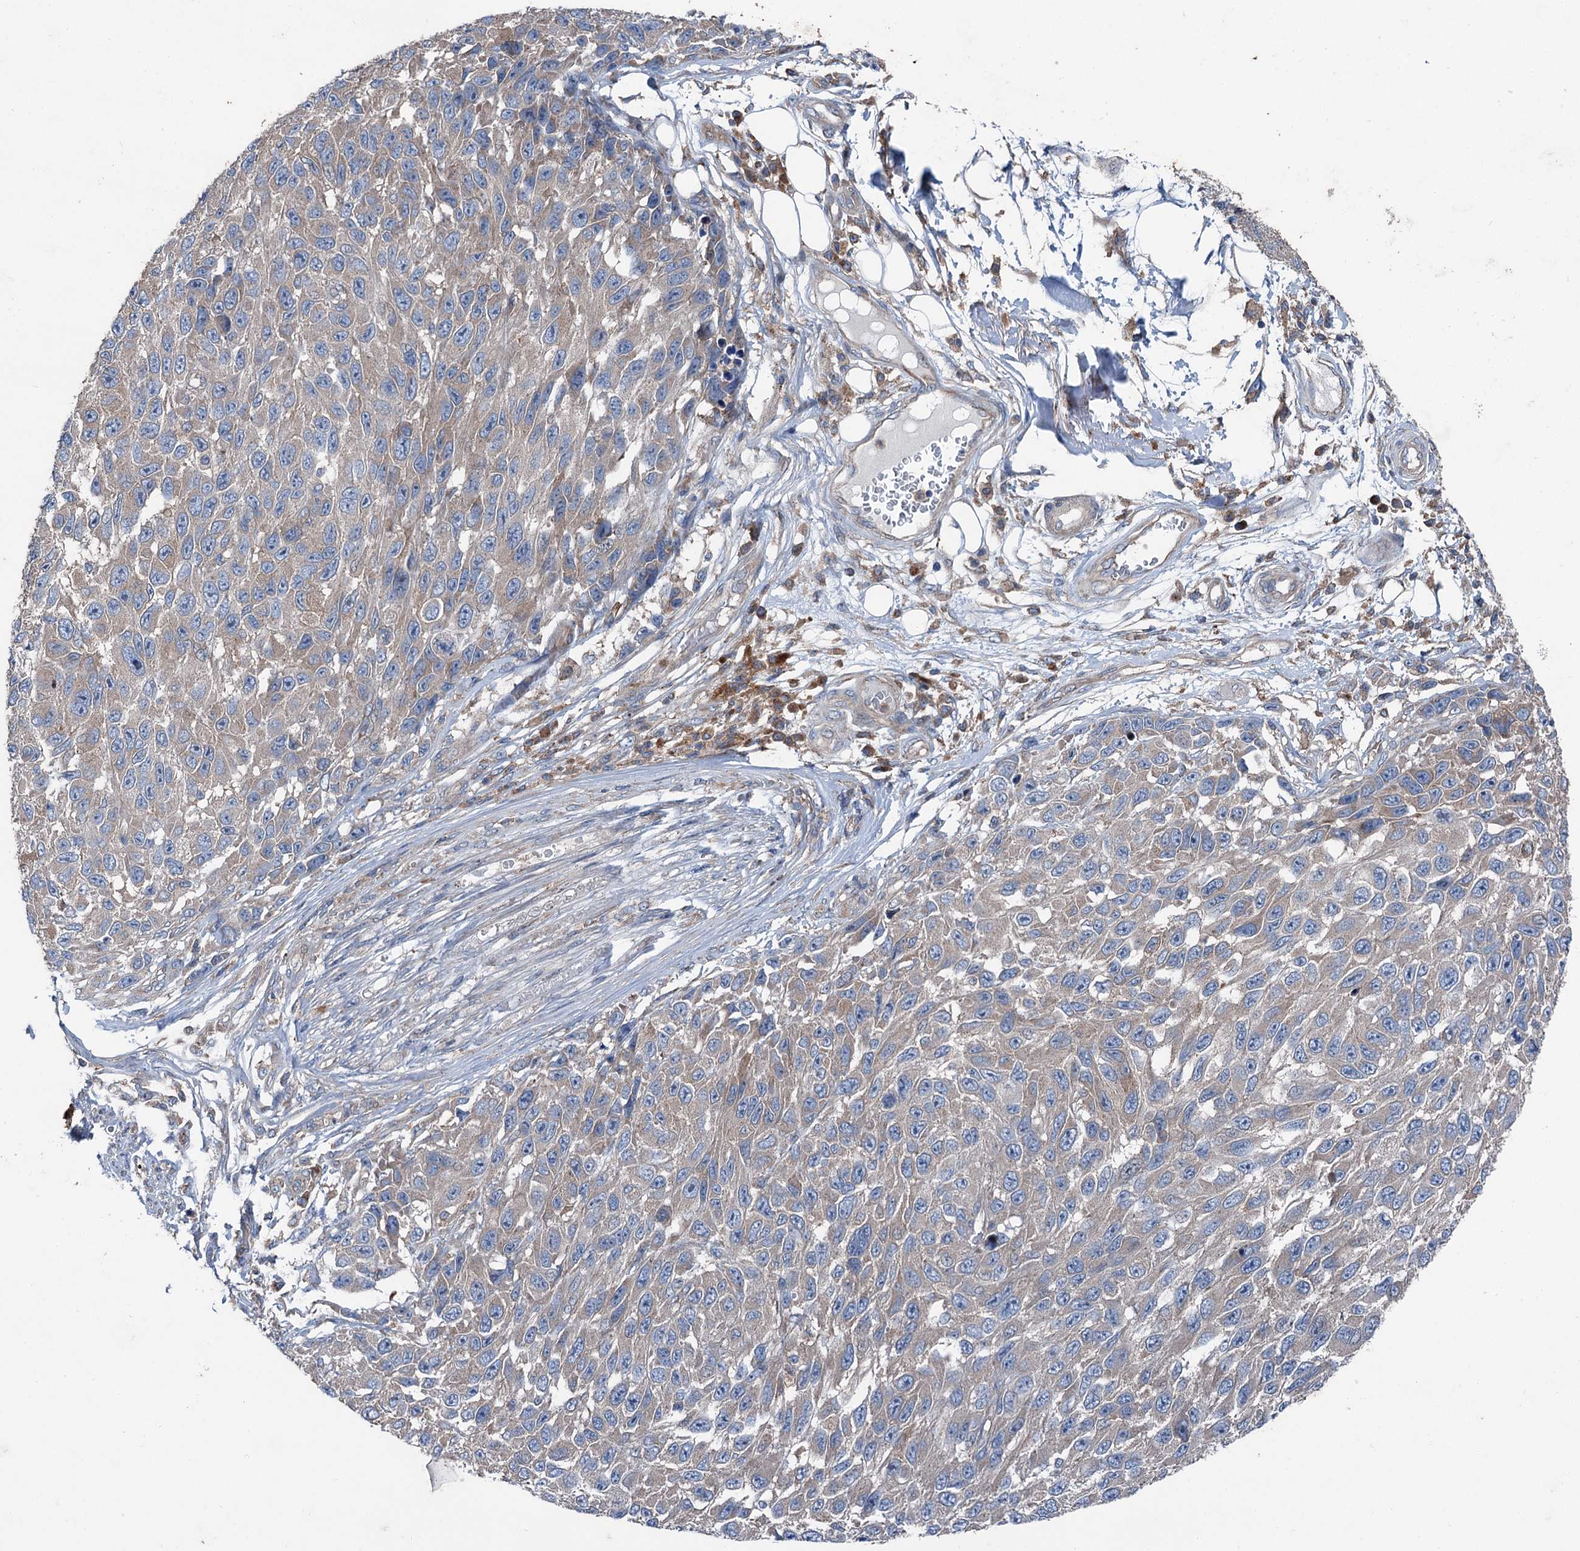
{"staining": {"intensity": "negative", "quantity": "none", "location": "none"}, "tissue": "melanoma", "cell_type": "Tumor cells", "image_type": "cancer", "snomed": [{"axis": "morphology", "description": "Normal tissue, NOS"}, {"axis": "morphology", "description": "Malignant melanoma, NOS"}, {"axis": "topography", "description": "Skin"}], "caption": "IHC image of neoplastic tissue: human malignant melanoma stained with DAB exhibits no significant protein staining in tumor cells.", "gene": "RUFY1", "patient": {"sex": "female", "age": 96}}